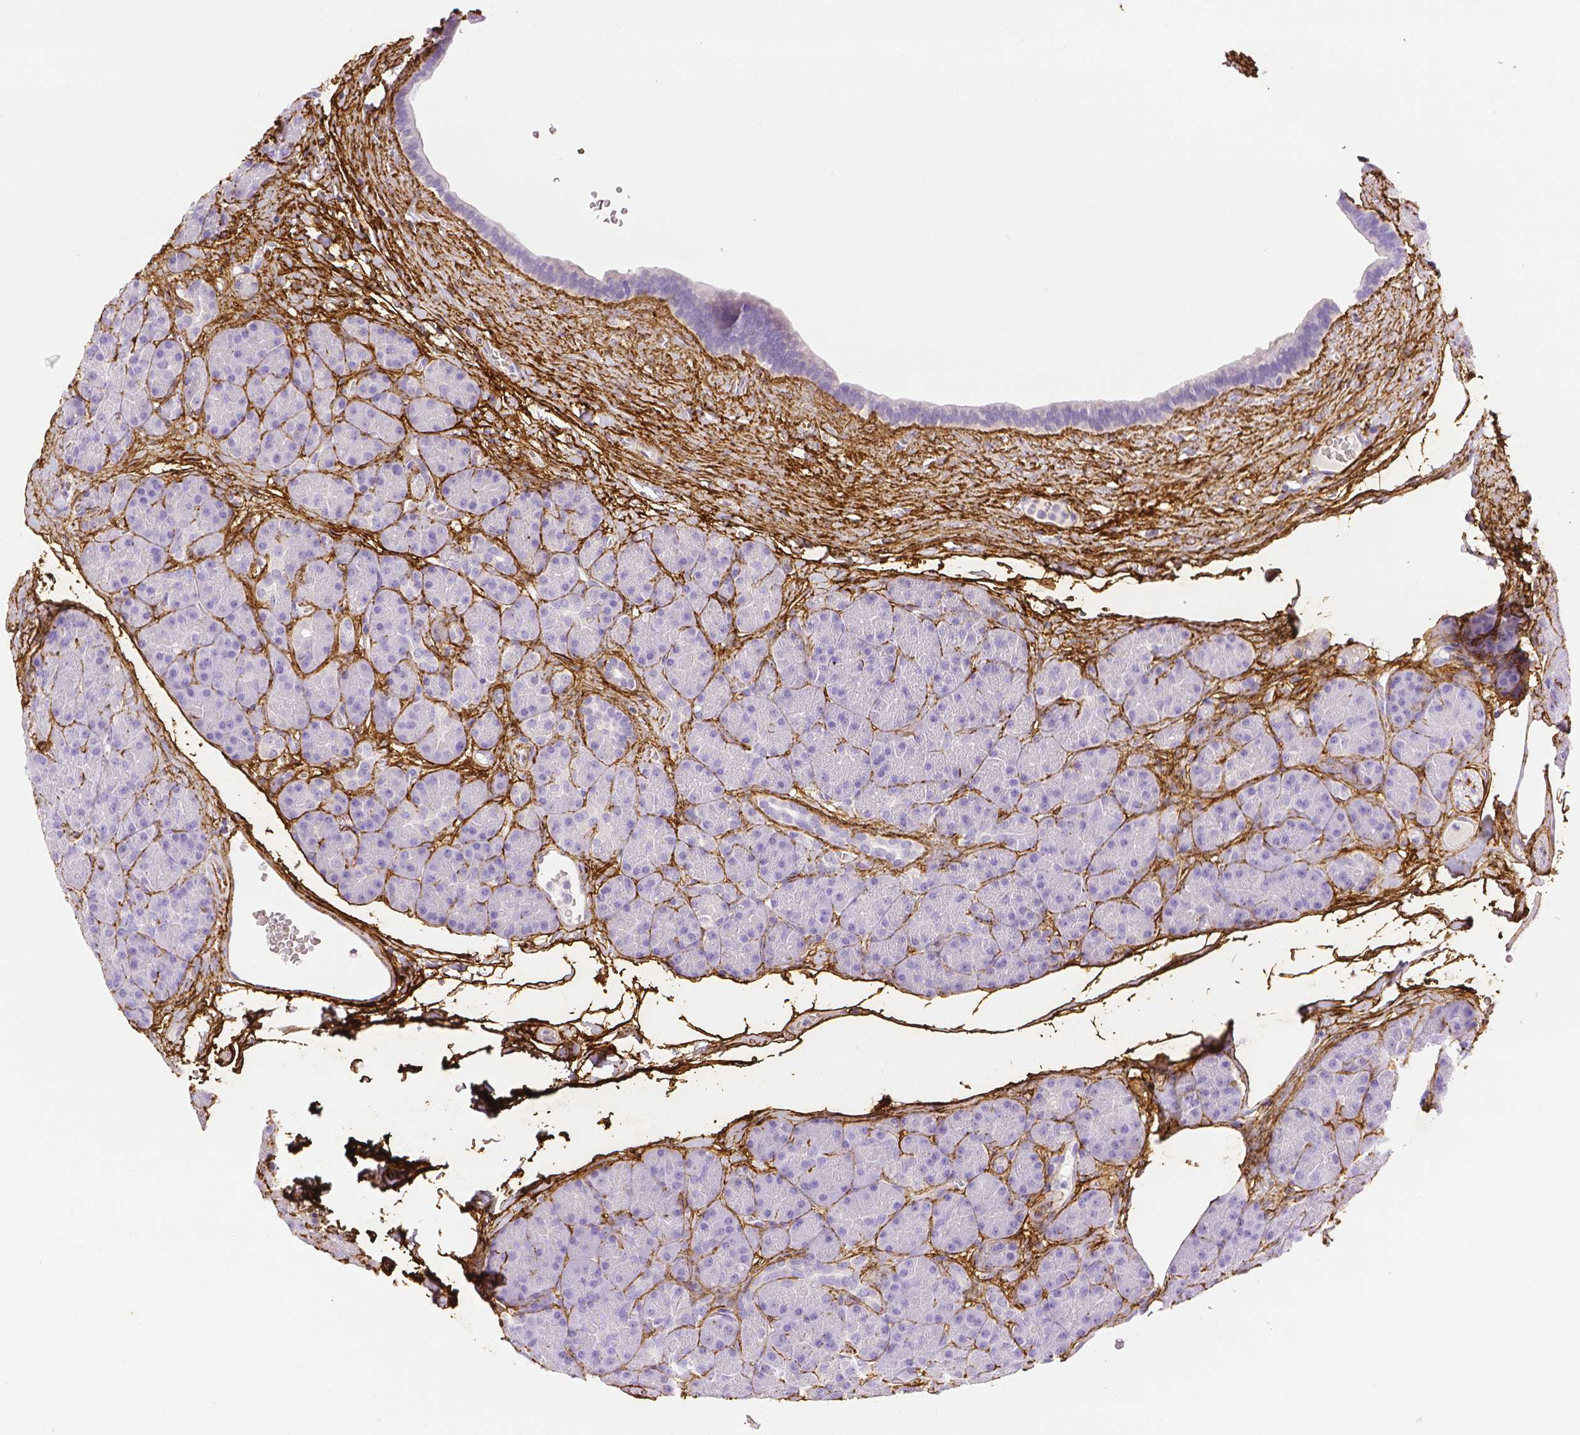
{"staining": {"intensity": "negative", "quantity": "none", "location": "none"}, "tissue": "pancreas", "cell_type": "Exocrine glandular cells", "image_type": "normal", "snomed": [{"axis": "morphology", "description": "Normal tissue, NOS"}, {"axis": "topography", "description": "Pancreas"}], "caption": "A high-resolution histopathology image shows immunohistochemistry (IHC) staining of normal pancreas, which exhibits no significant positivity in exocrine glandular cells.", "gene": "FBN1", "patient": {"sex": "male", "age": 57}}